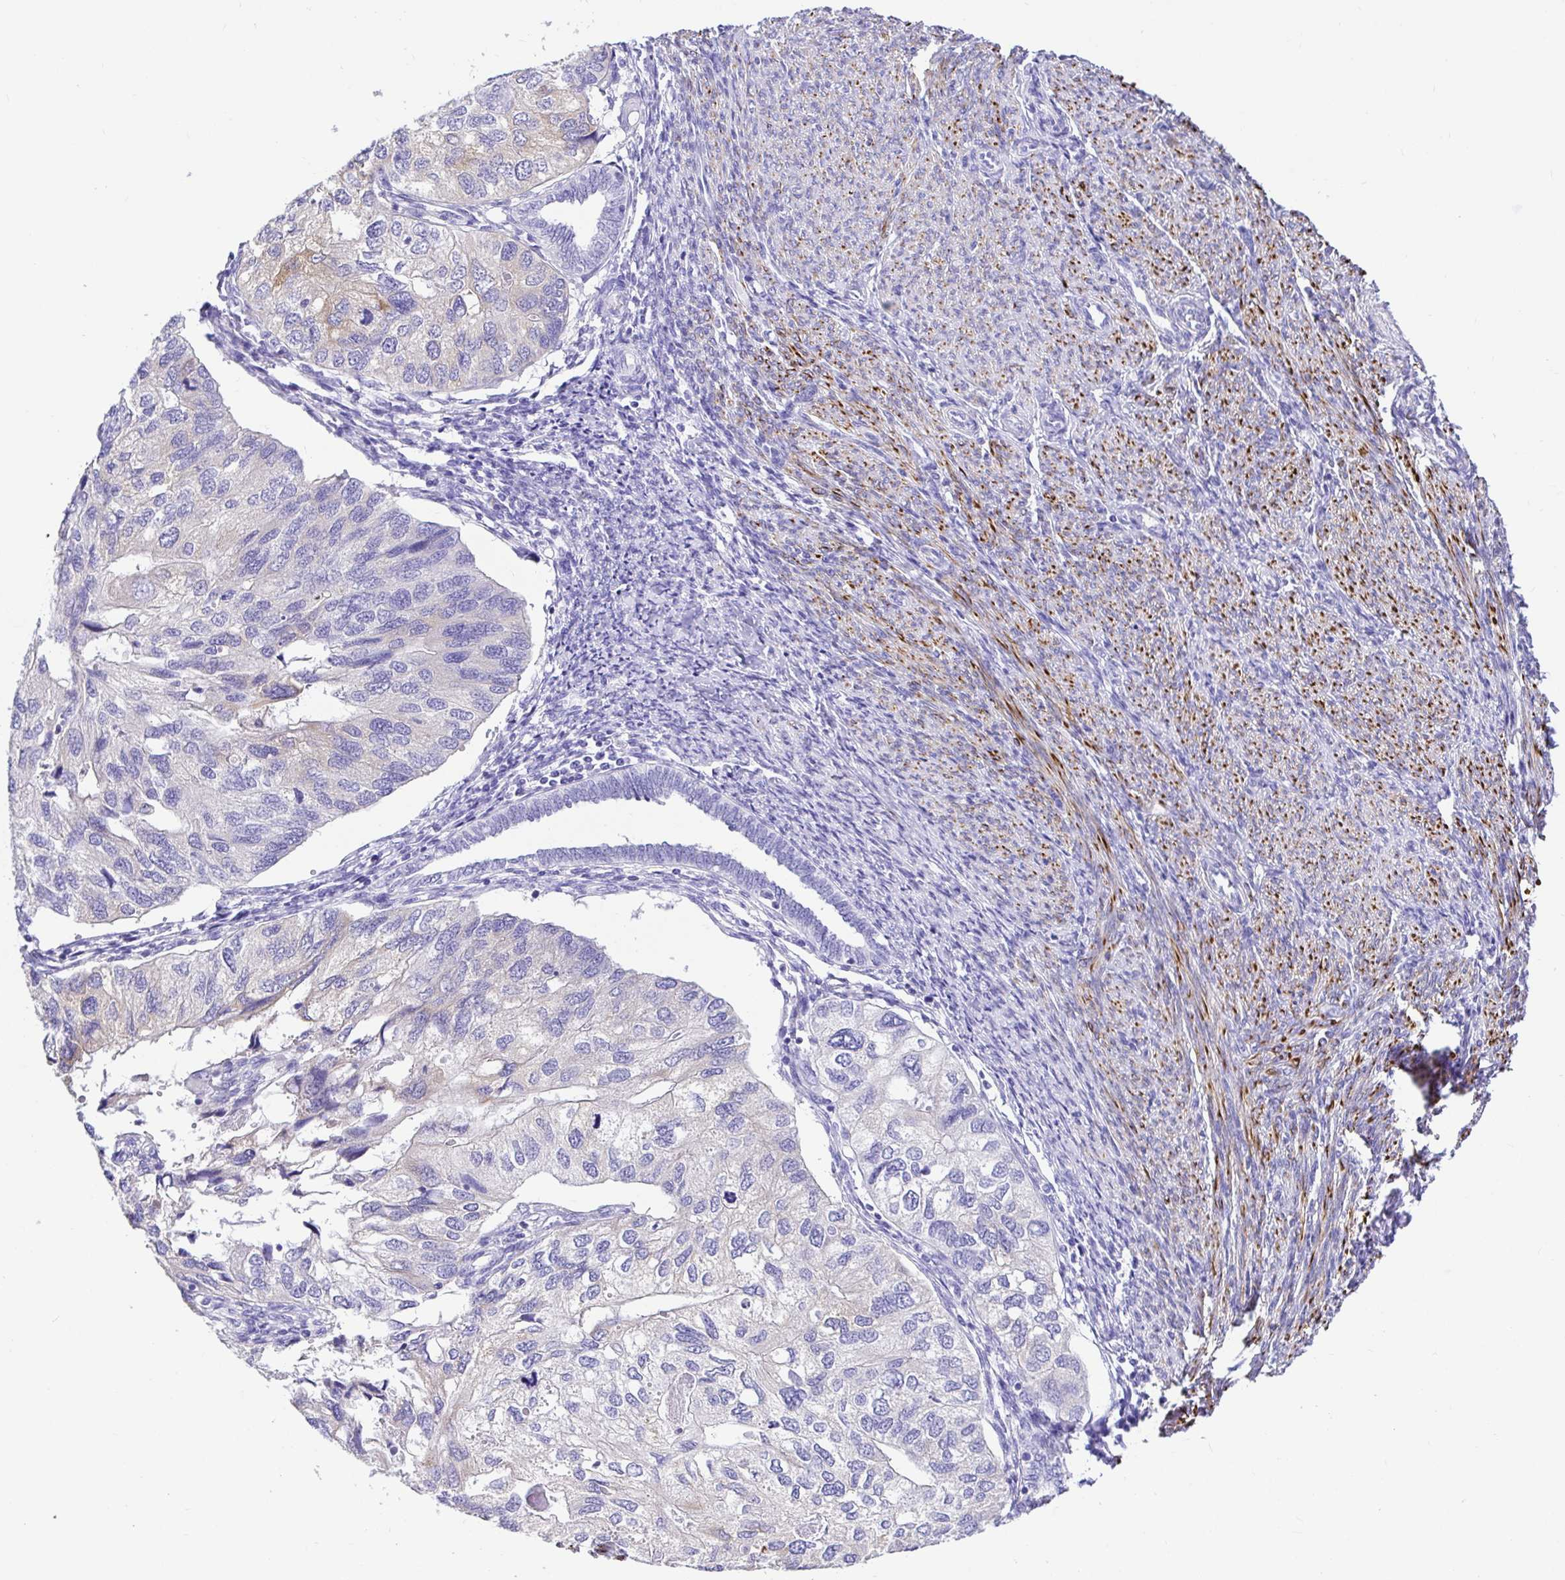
{"staining": {"intensity": "negative", "quantity": "none", "location": "none"}, "tissue": "endometrial cancer", "cell_type": "Tumor cells", "image_type": "cancer", "snomed": [{"axis": "morphology", "description": "Carcinoma, NOS"}, {"axis": "topography", "description": "Uterus"}], "caption": "Micrograph shows no significant protein expression in tumor cells of endometrial cancer (carcinoma).", "gene": "BACE2", "patient": {"sex": "female", "age": 76}}